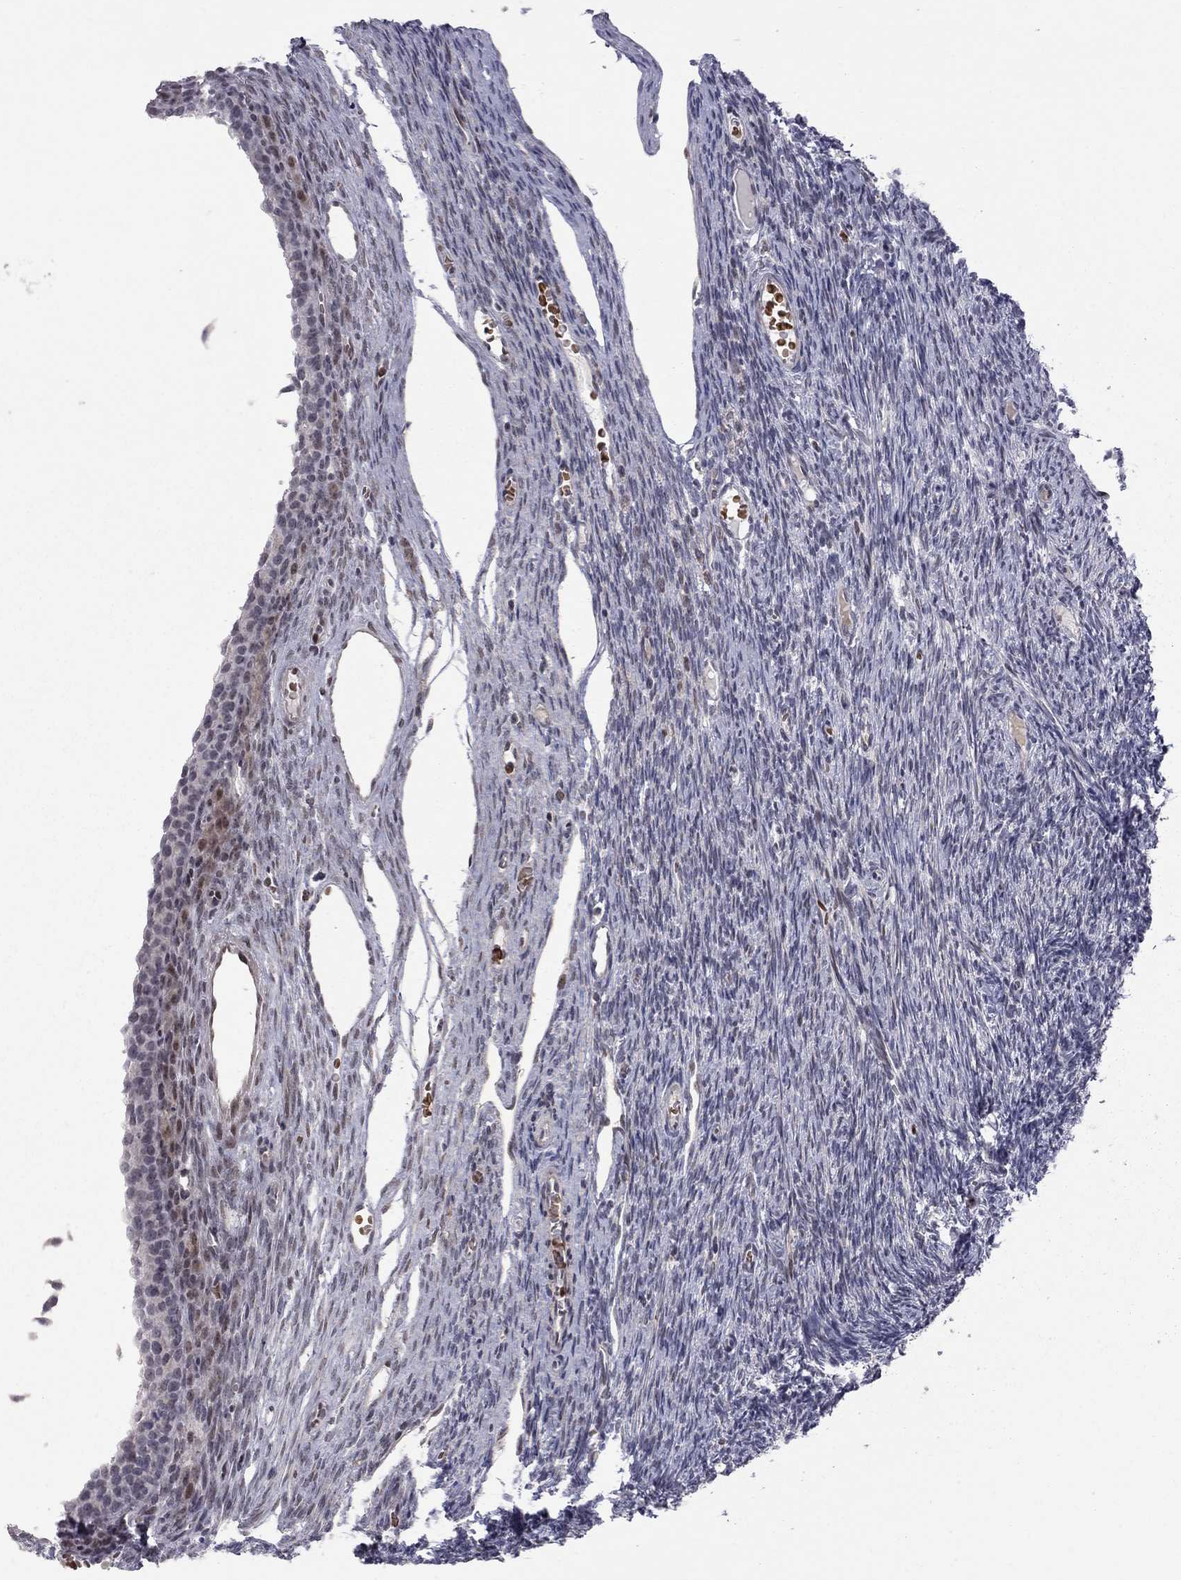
{"staining": {"intensity": "moderate", "quantity": "<25%", "location": "nuclear"}, "tissue": "ovary", "cell_type": "Follicle cells", "image_type": "normal", "snomed": [{"axis": "morphology", "description": "Normal tissue, NOS"}, {"axis": "topography", "description": "Ovary"}], "caption": "Brown immunohistochemical staining in normal human ovary displays moderate nuclear staining in about <25% of follicle cells. (Stains: DAB in brown, nuclei in blue, Microscopy: brightfield microscopy at high magnification).", "gene": "MC3R", "patient": {"sex": "female", "age": 27}}